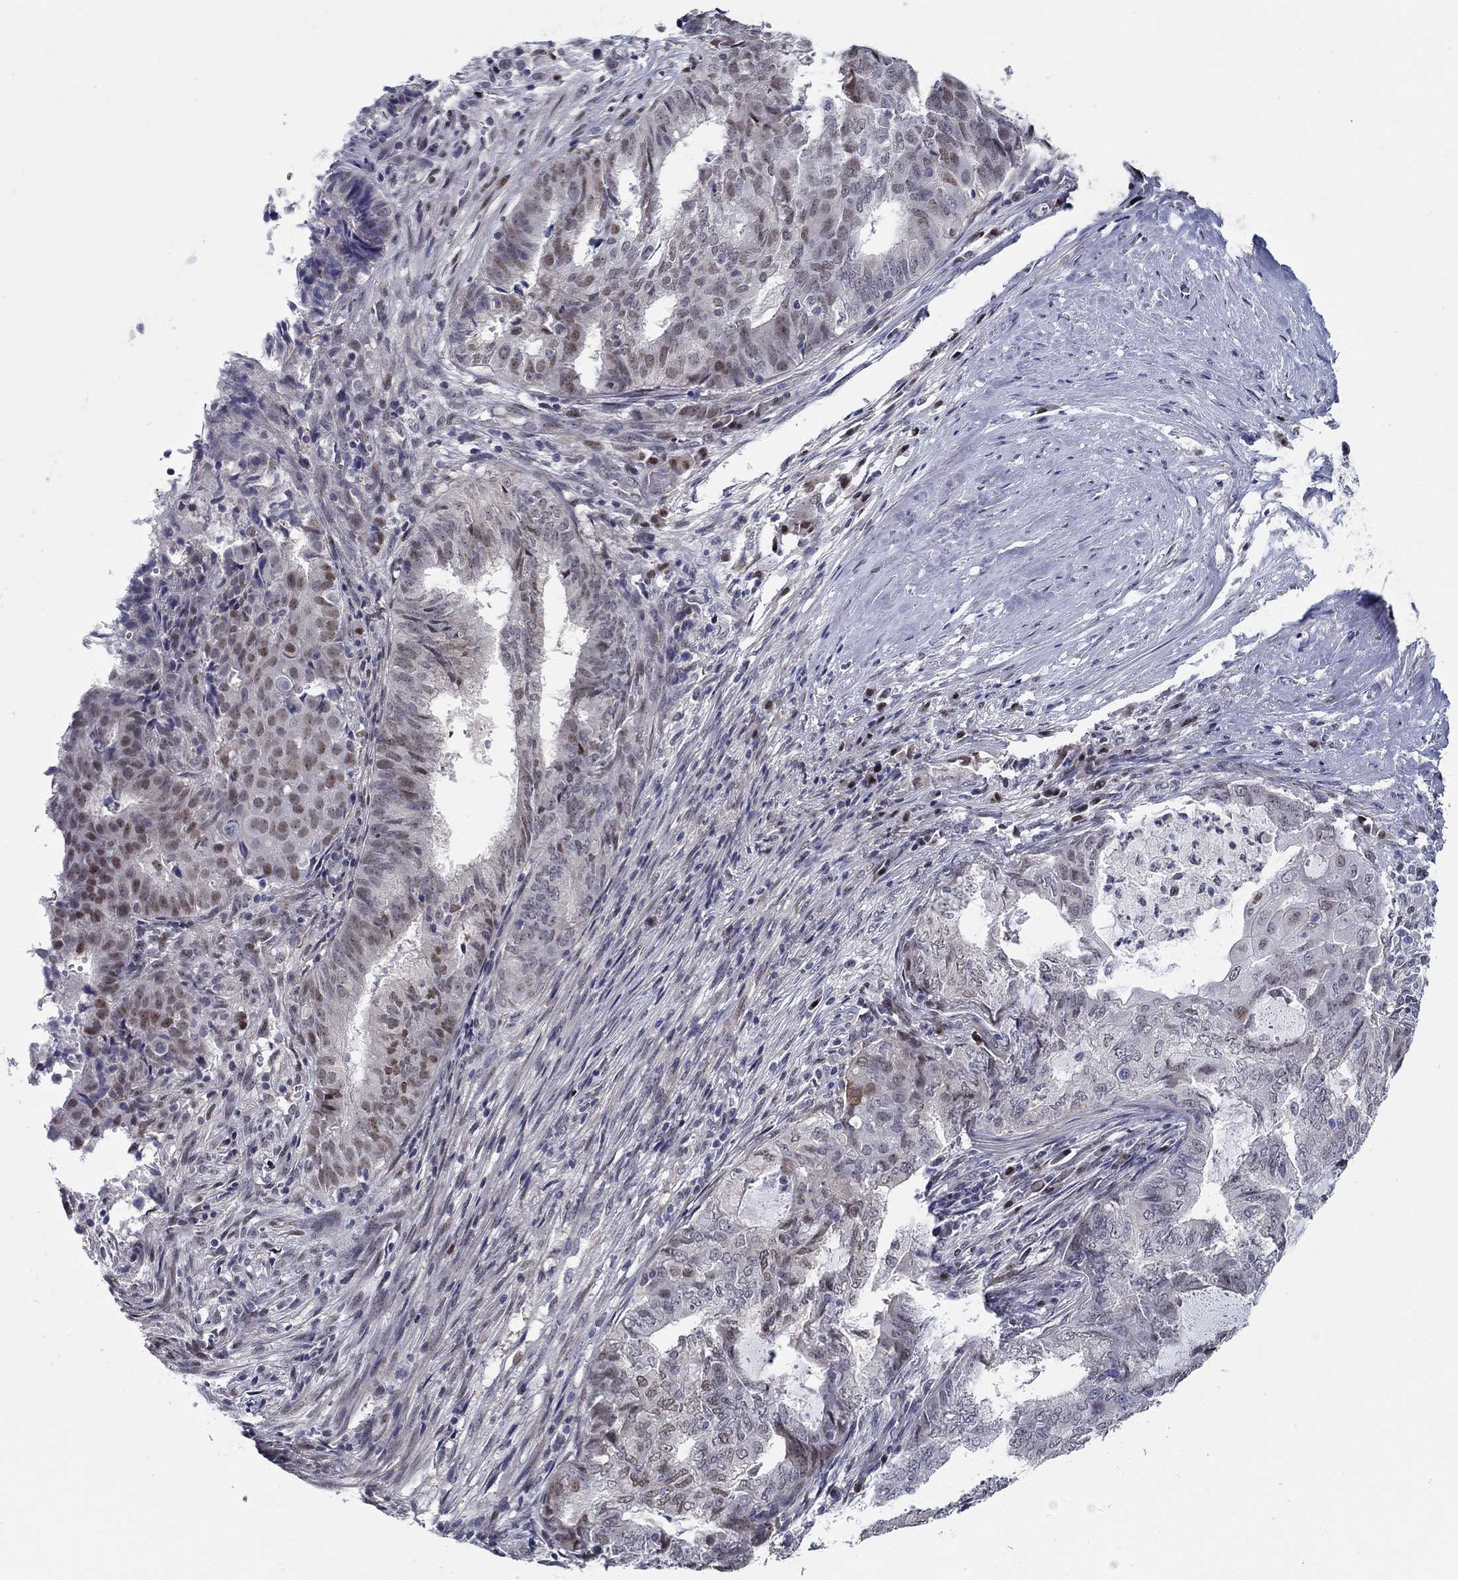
{"staining": {"intensity": "moderate", "quantity": "25%-75%", "location": "nuclear"}, "tissue": "endometrial cancer", "cell_type": "Tumor cells", "image_type": "cancer", "snomed": [{"axis": "morphology", "description": "Adenocarcinoma, NOS"}, {"axis": "topography", "description": "Endometrium"}], "caption": "A brown stain labels moderate nuclear expression of a protein in human endometrial cancer tumor cells.", "gene": "C16orf46", "patient": {"sex": "female", "age": 62}}